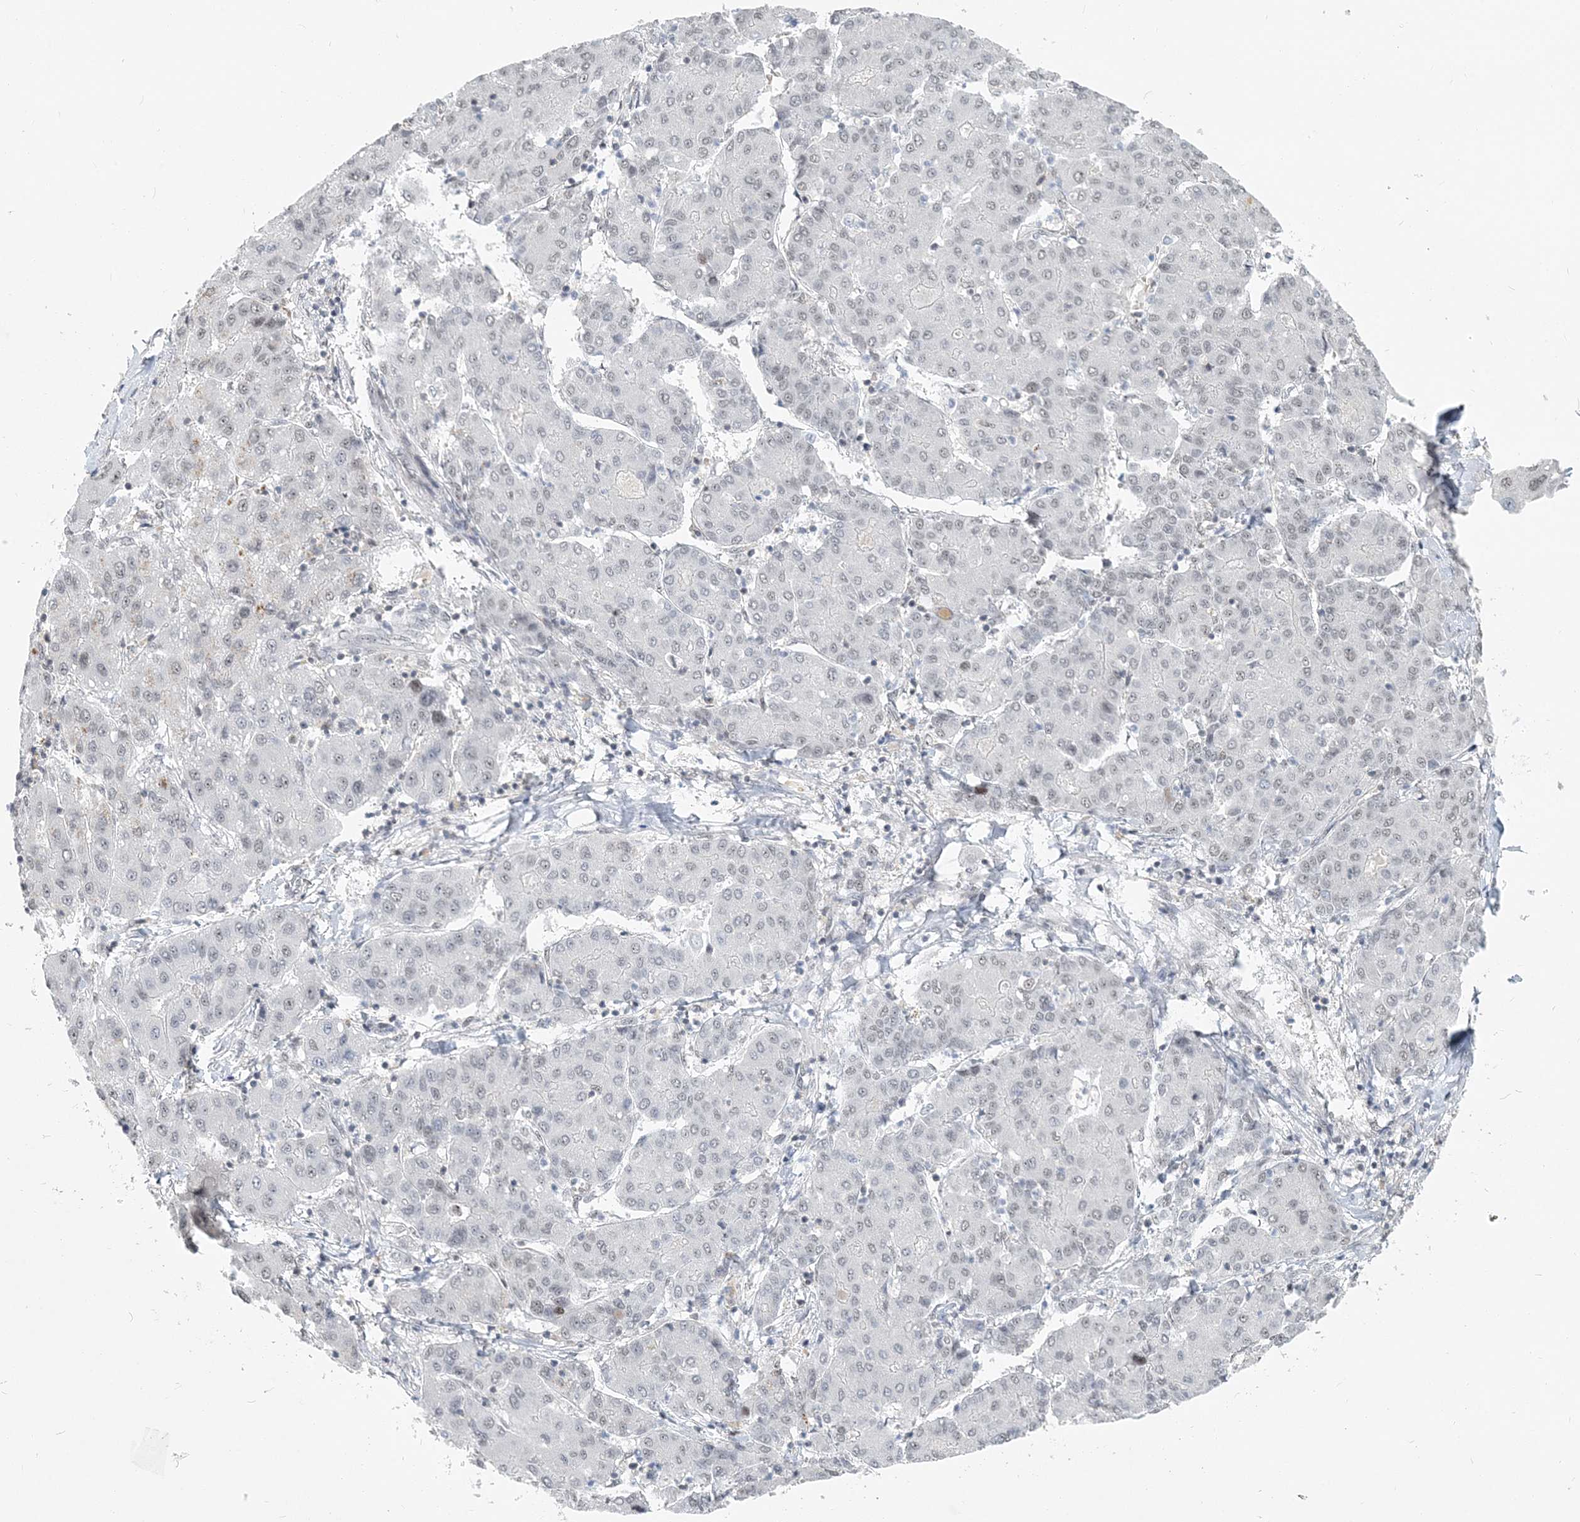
{"staining": {"intensity": "negative", "quantity": "none", "location": "none"}, "tissue": "liver cancer", "cell_type": "Tumor cells", "image_type": "cancer", "snomed": [{"axis": "morphology", "description": "Carcinoma, Hepatocellular, NOS"}, {"axis": "topography", "description": "Liver"}], "caption": "Tumor cells are negative for protein expression in human hepatocellular carcinoma (liver).", "gene": "PLRG1", "patient": {"sex": "male", "age": 65}}